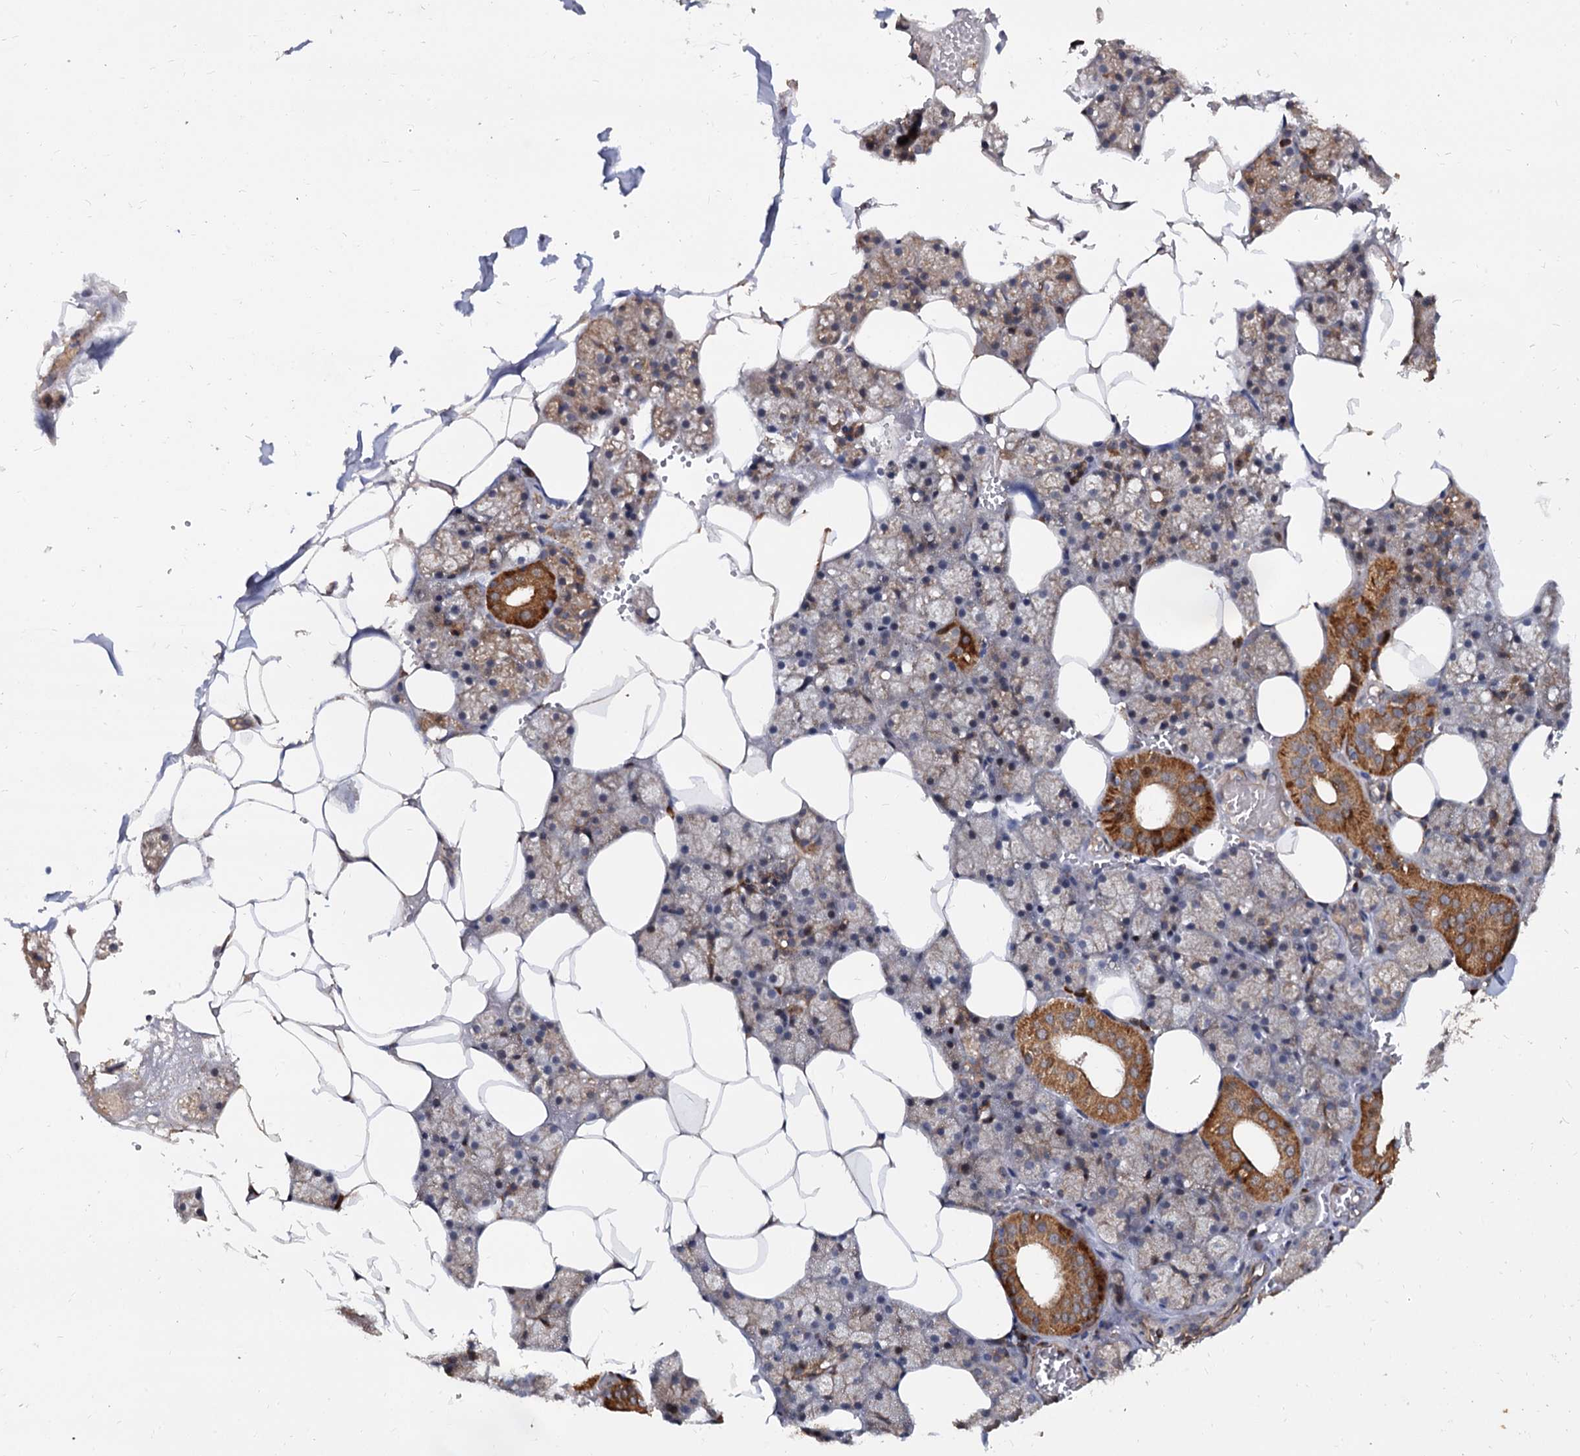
{"staining": {"intensity": "strong", "quantity": "25%-75%", "location": "cytoplasmic/membranous"}, "tissue": "salivary gland", "cell_type": "Glandular cells", "image_type": "normal", "snomed": [{"axis": "morphology", "description": "Normal tissue, NOS"}, {"axis": "topography", "description": "Salivary gland"}], "caption": "The photomicrograph demonstrates staining of normal salivary gland, revealing strong cytoplasmic/membranous protein expression (brown color) within glandular cells.", "gene": "WWC3", "patient": {"sex": "male", "age": 62}}